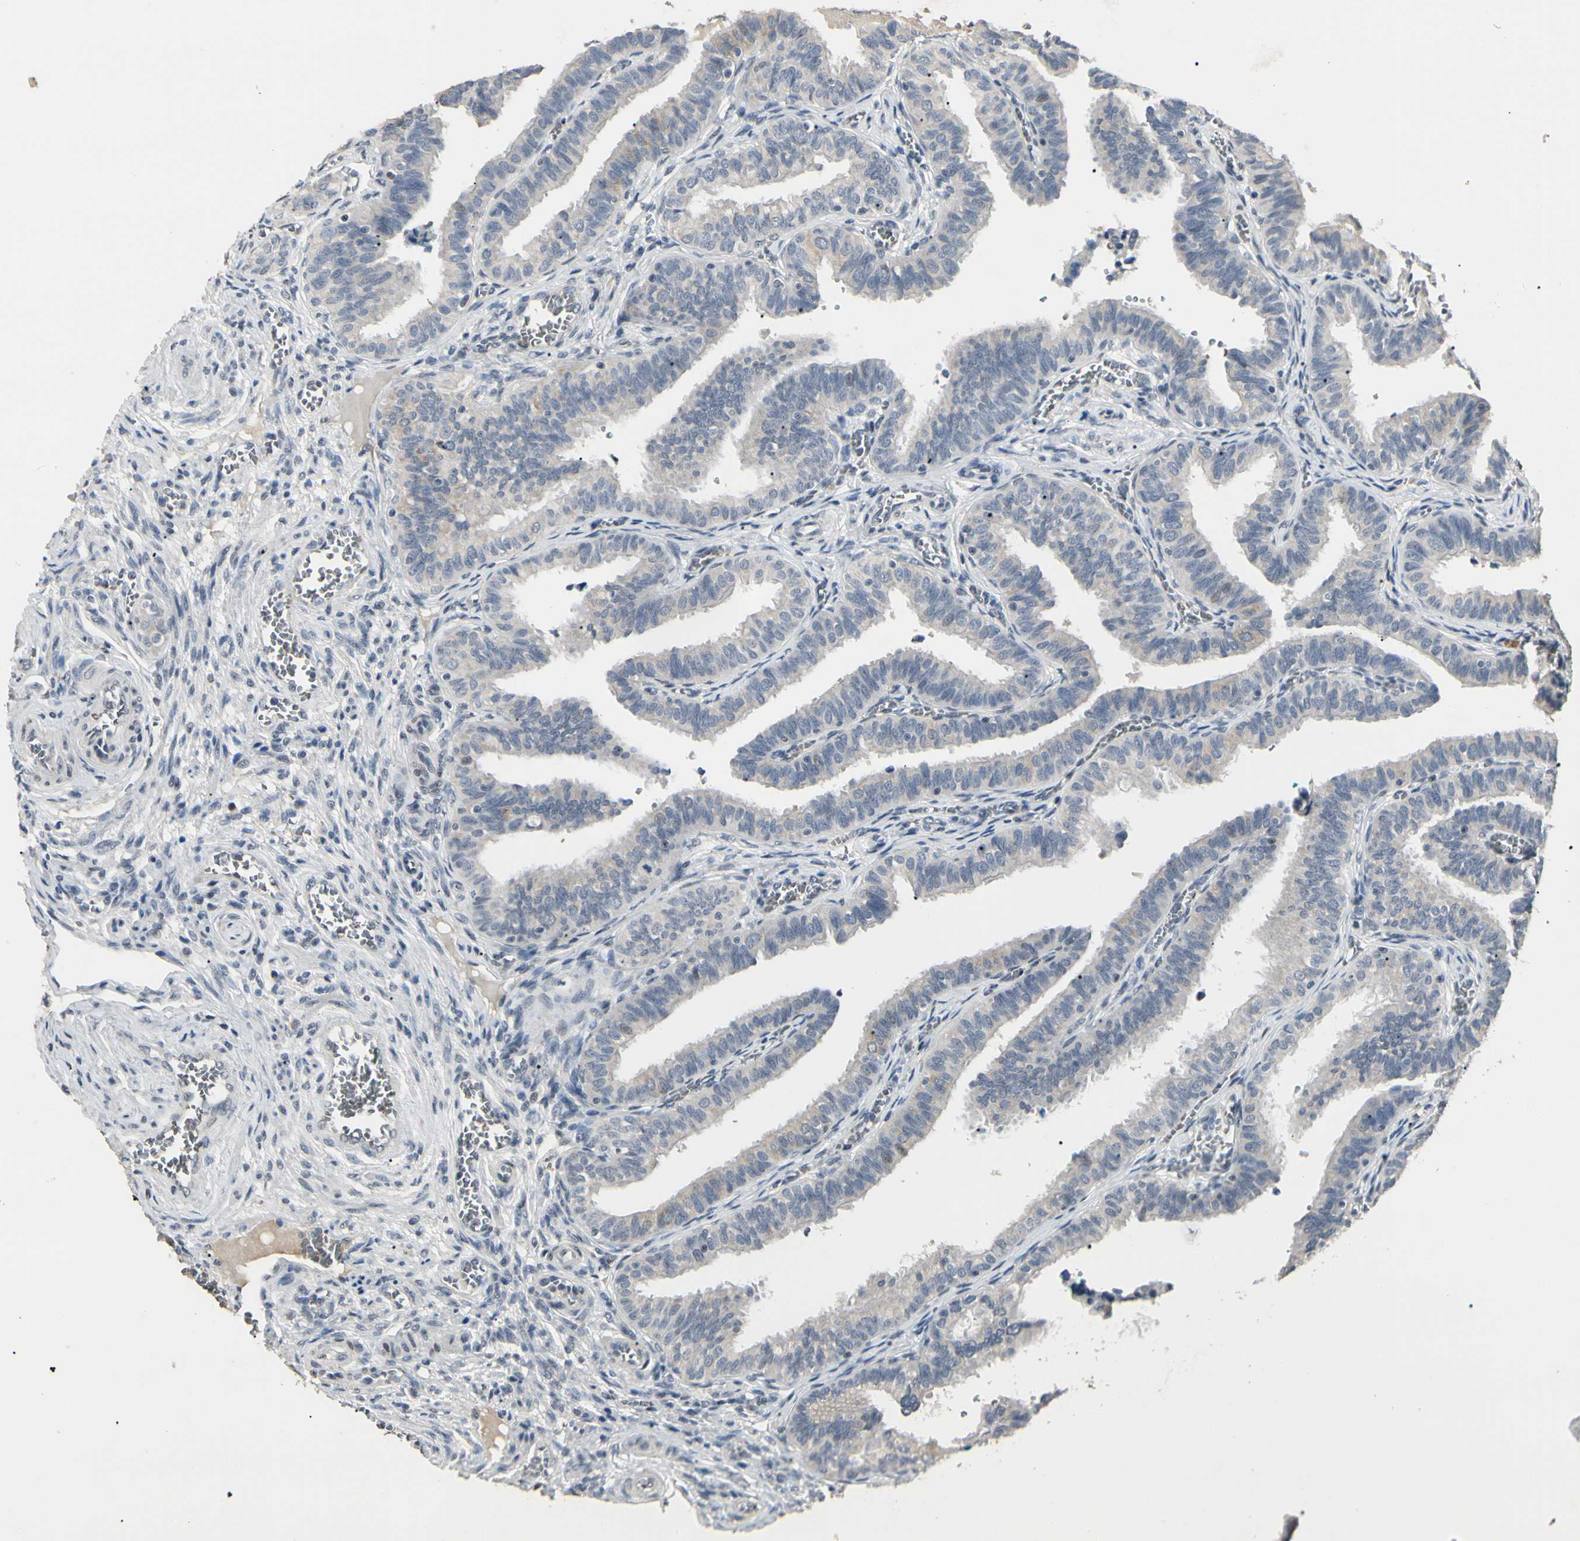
{"staining": {"intensity": "weak", "quantity": "<25%", "location": "cytoplasmic/membranous"}, "tissue": "fallopian tube", "cell_type": "Glandular cells", "image_type": "normal", "snomed": [{"axis": "morphology", "description": "Normal tissue, NOS"}, {"axis": "topography", "description": "Fallopian tube"}], "caption": "An image of fallopian tube stained for a protein shows no brown staining in glandular cells.", "gene": "GREM1", "patient": {"sex": "female", "age": 46}}